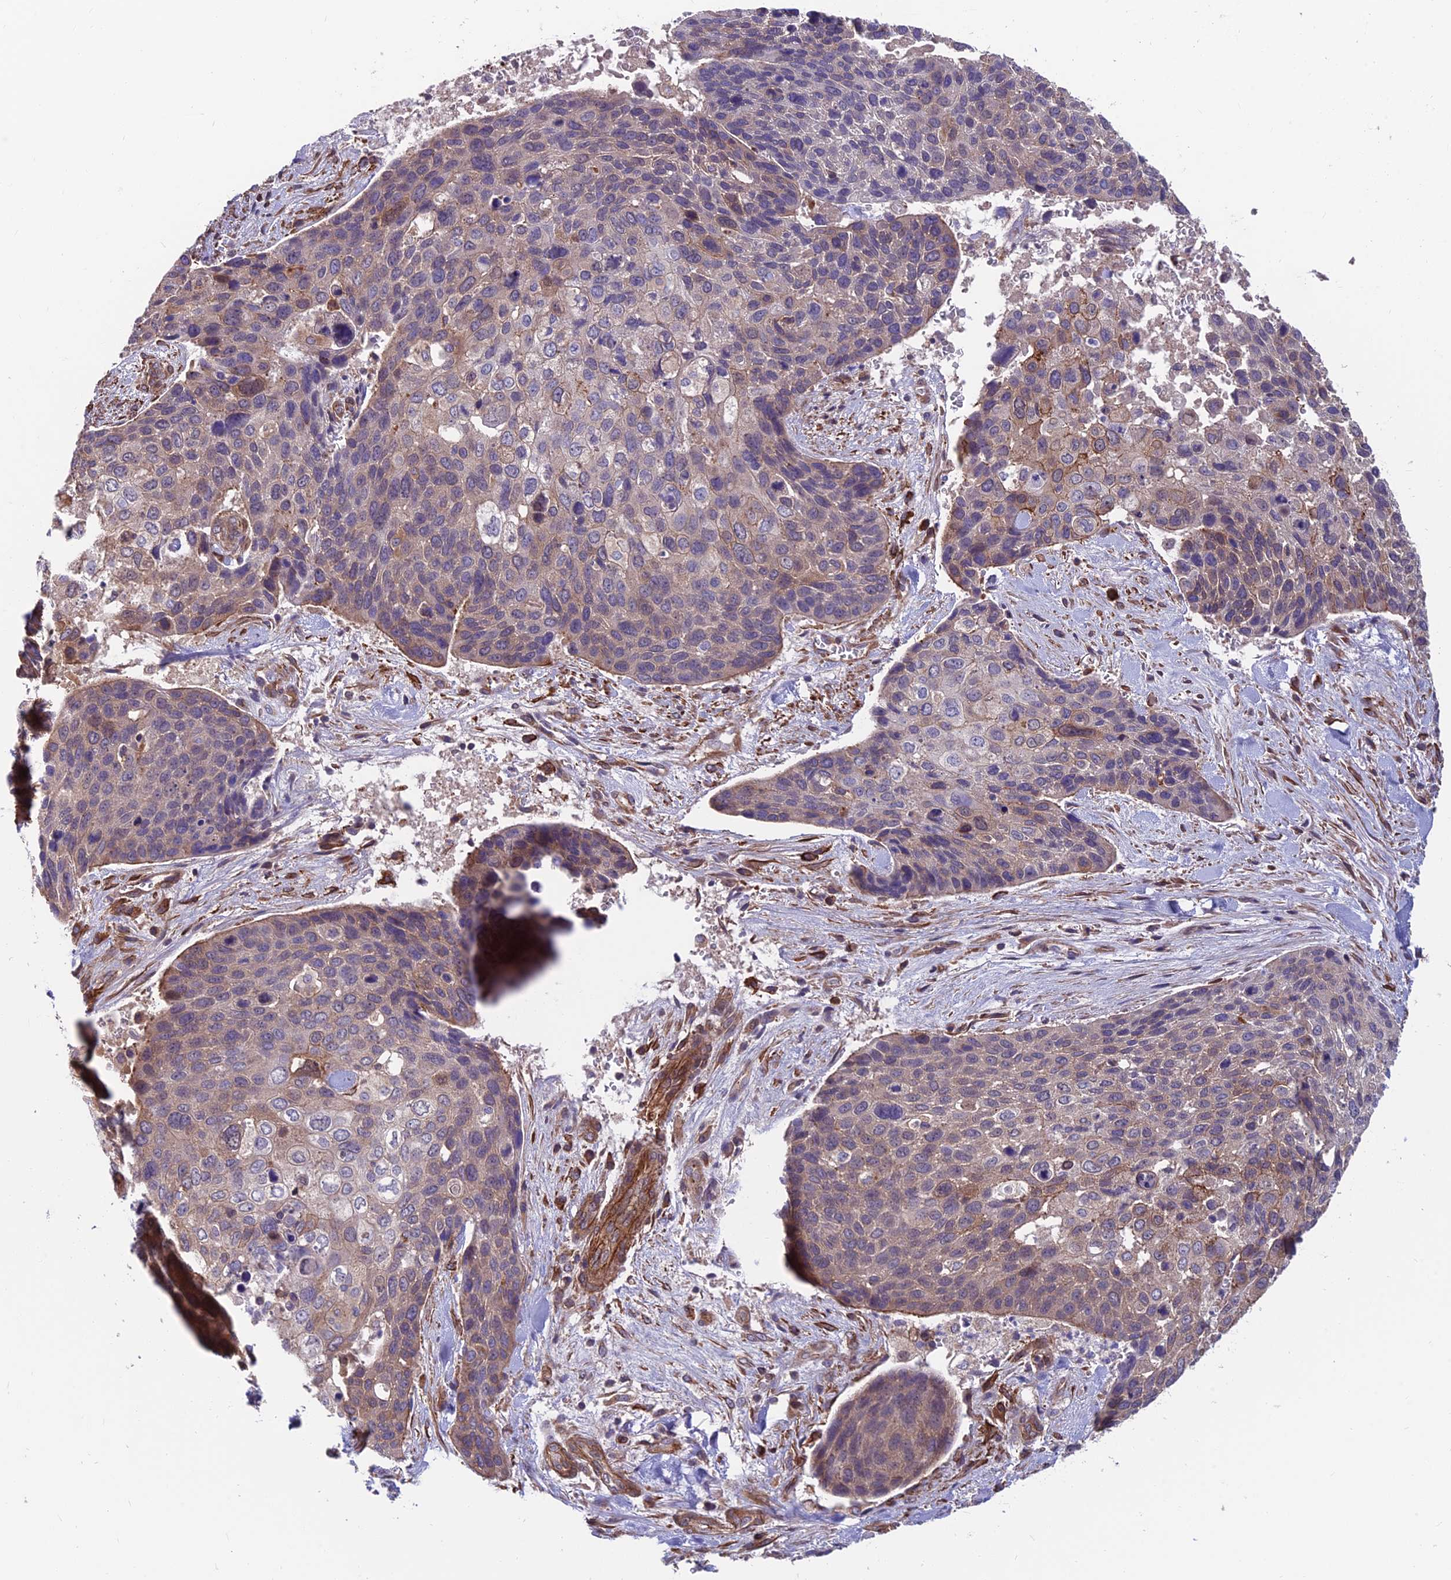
{"staining": {"intensity": "weak", "quantity": "25%-75%", "location": "cytoplasmic/membranous"}, "tissue": "skin cancer", "cell_type": "Tumor cells", "image_type": "cancer", "snomed": [{"axis": "morphology", "description": "Basal cell carcinoma"}, {"axis": "topography", "description": "Skin"}], "caption": "Human skin cancer (basal cell carcinoma) stained for a protein (brown) displays weak cytoplasmic/membranous positive expression in approximately 25%-75% of tumor cells.", "gene": "RTN4RL1", "patient": {"sex": "female", "age": 74}}